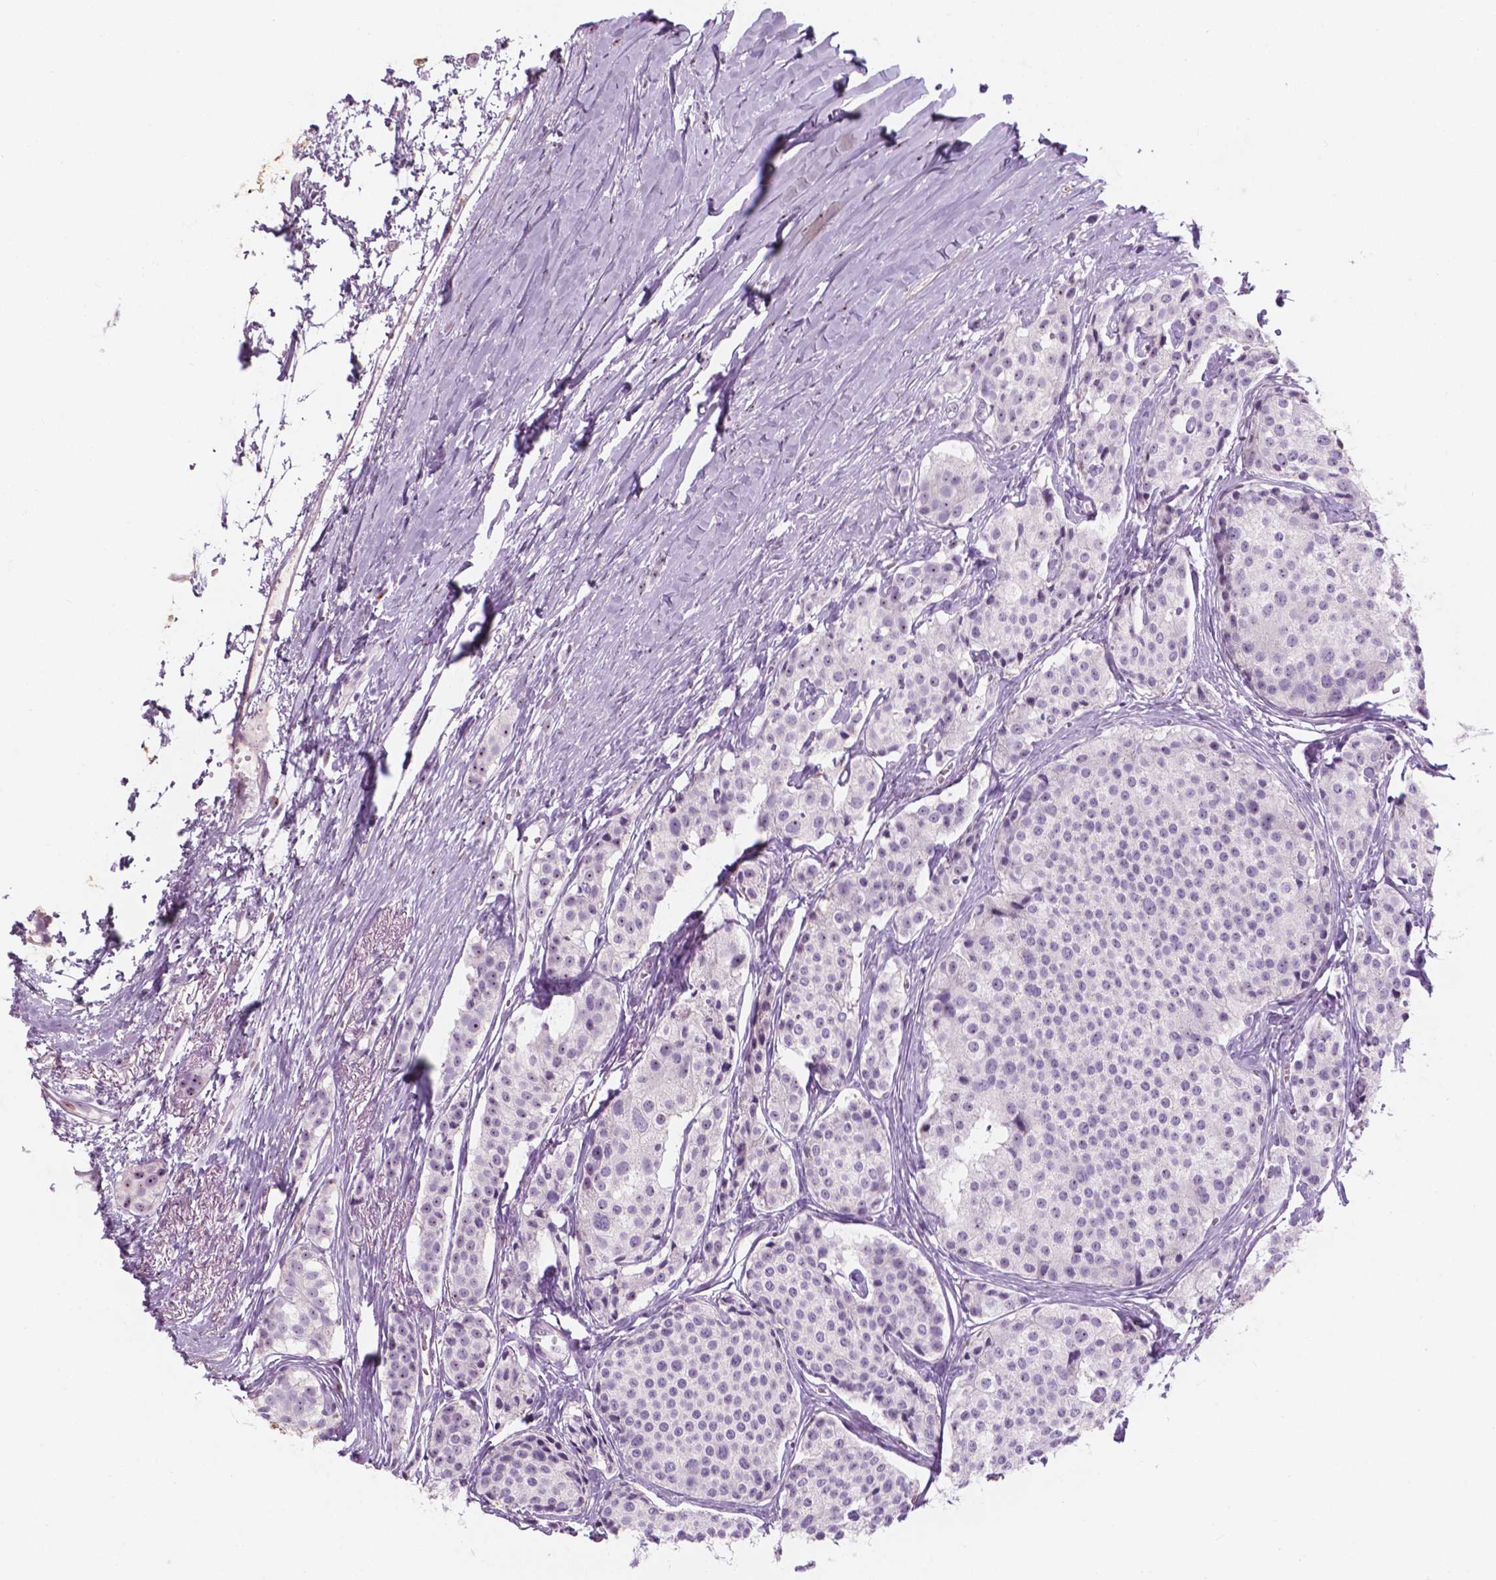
{"staining": {"intensity": "negative", "quantity": "none", "location": "none"}, "tissue": "carcinoid", "cell_type": "Tumor cells", "image_type": "cancer", "snomed": [{"axis": "morphology", "description": "Carcinoid, malignant, NOS"}, {"axis": "topography", "description": "Small intestine"}], "caption": "This is a image of IHC staining of malignant carcinoid, which shows no expression in tumor cells.", "gene": "ZNF853", "patient": {"sex": "female", "age": 65}}